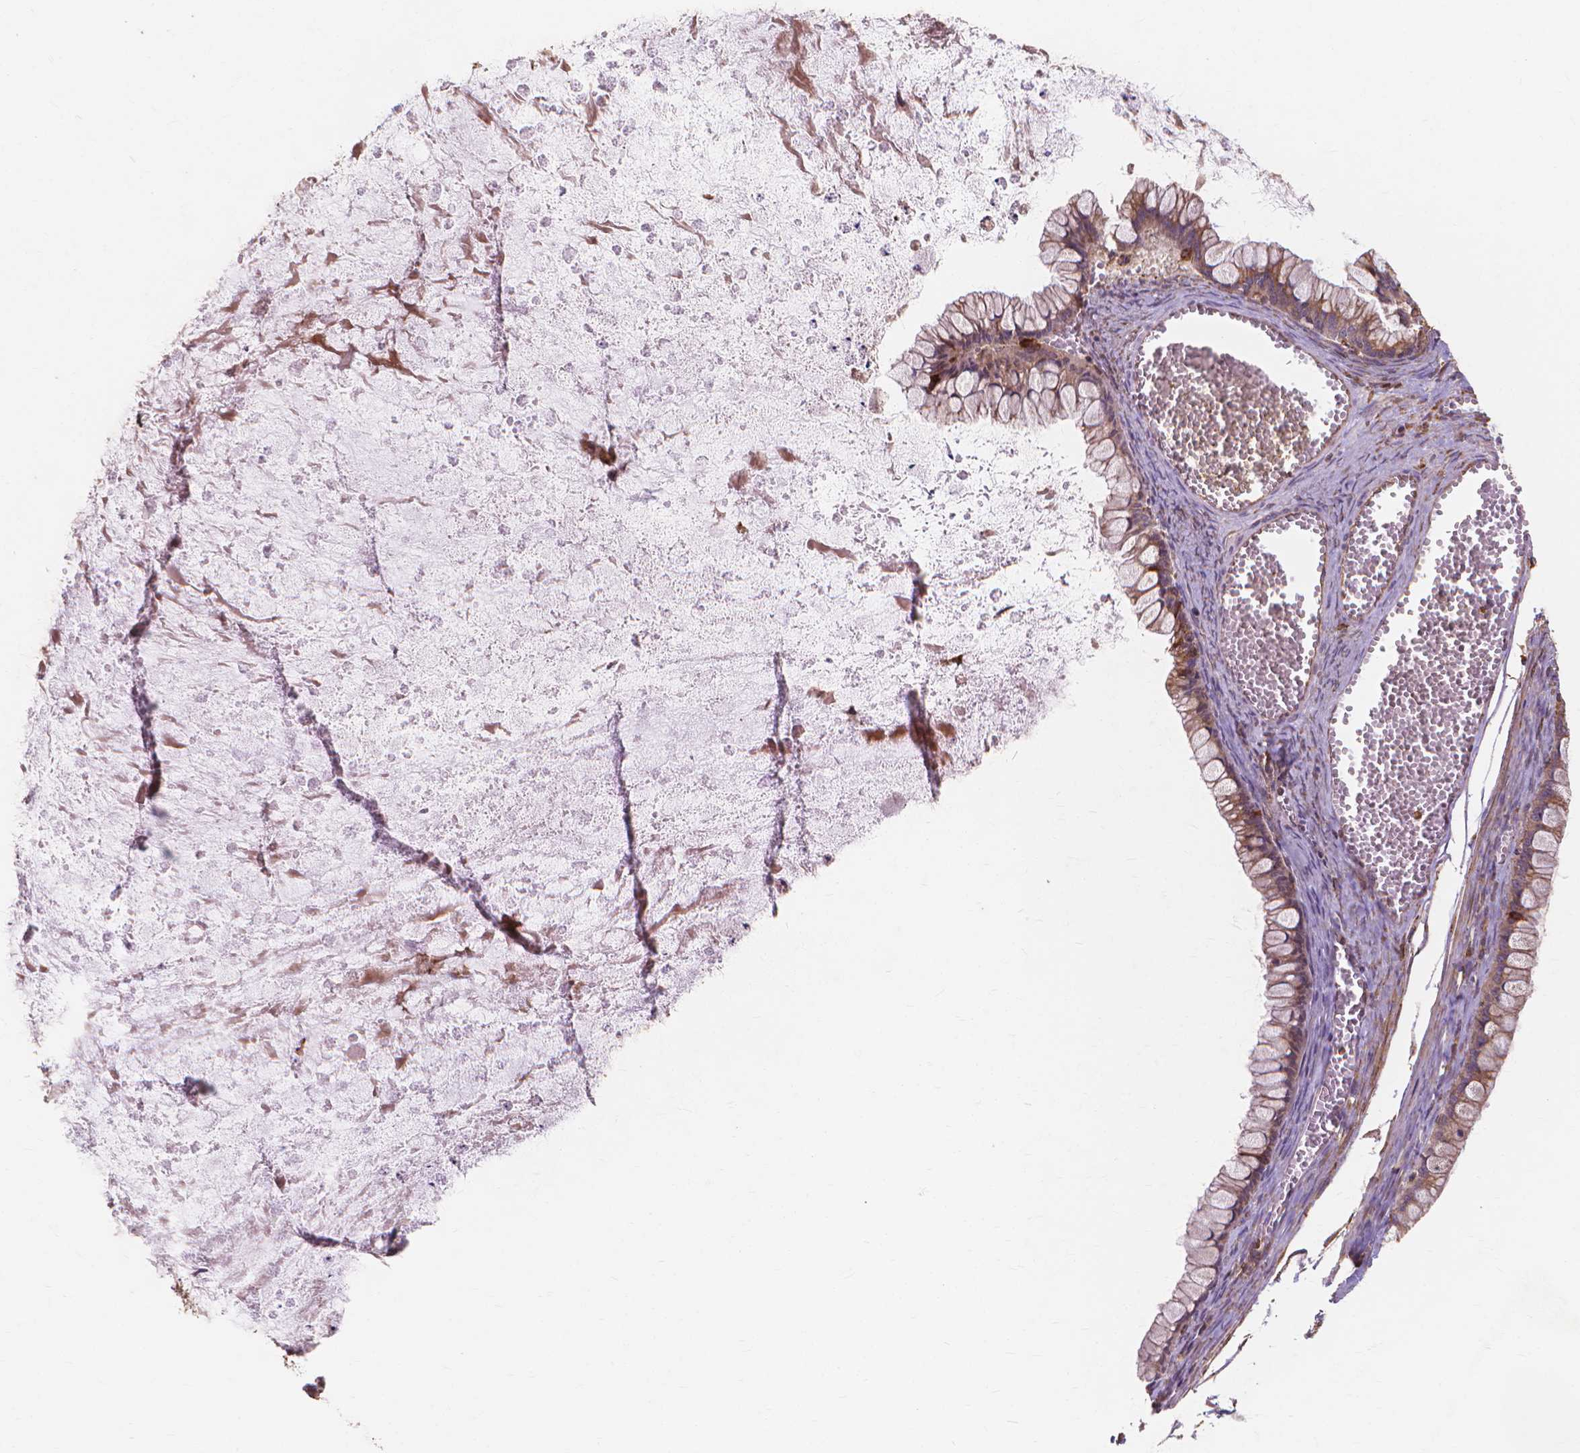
{"staining": {"intensity": "moderate", "quantity": ">75%", "location": "cytoplasmic/membranous"}, "tissue": "ovarian cancer", "cell_type": "Tumor cells", "image_type": "cancer", "snomed": [{"axis": "morphology", "description": "Cystadenocarcinoma, mucinous, NOS"}, {"axis": "topography", "description": "Ovary"}], "caption": "Approximately >75% of tumor cells in human mucinous cystadenocarcinoma (ovarian) demonstrate moderate cytoplasmic/membranous protein positivity as visualized by brown immunohistochemical staining.", "gene": "TAB2", "patient": {"sex": "female", "age": 67}}